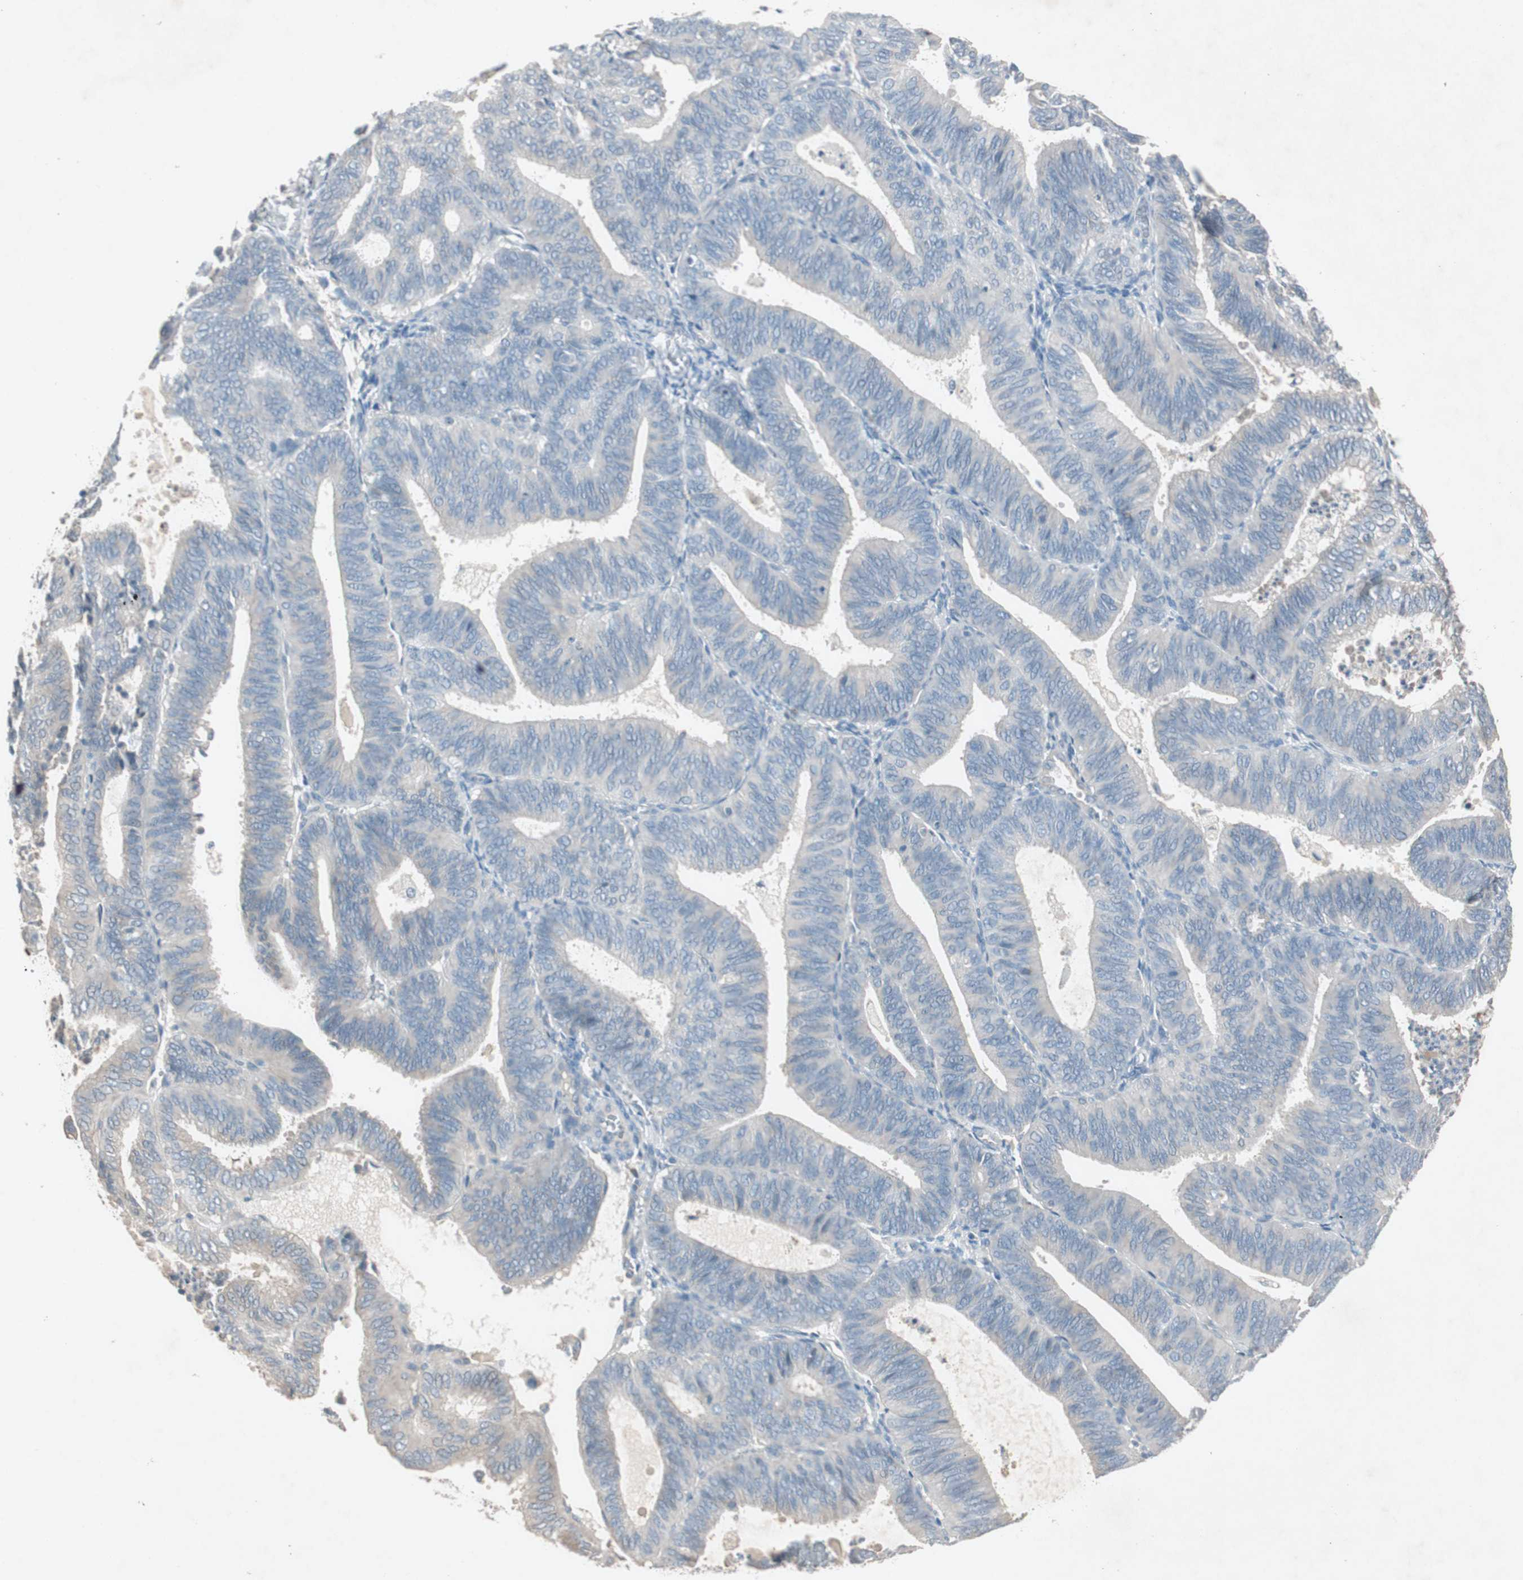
{"staining": {"intensity": "weak", "quantity": "25%-75%", "location": "cytoplasmic/membranous"}, "tissue": "endometrial cancer", "cell_type": "Tumor cells", "image_type": "cancer", "snomed": [{"axis": "morphology", "description": "Adenocarcinoma, NOS"}, {"axis": "topography", "description": "Uterus"}], "caption": "Adenocarcinoma (endometrial) stained with immunohistochemistry demonstrates weak cytoplasmic/membranous expression in approximately 25%-75% of tumor cells. Ihc stains the protein of interest in brown and the nuclei are stained blue.", "gene": "KHK", "patient": {"sex": "female", "age": 60}}